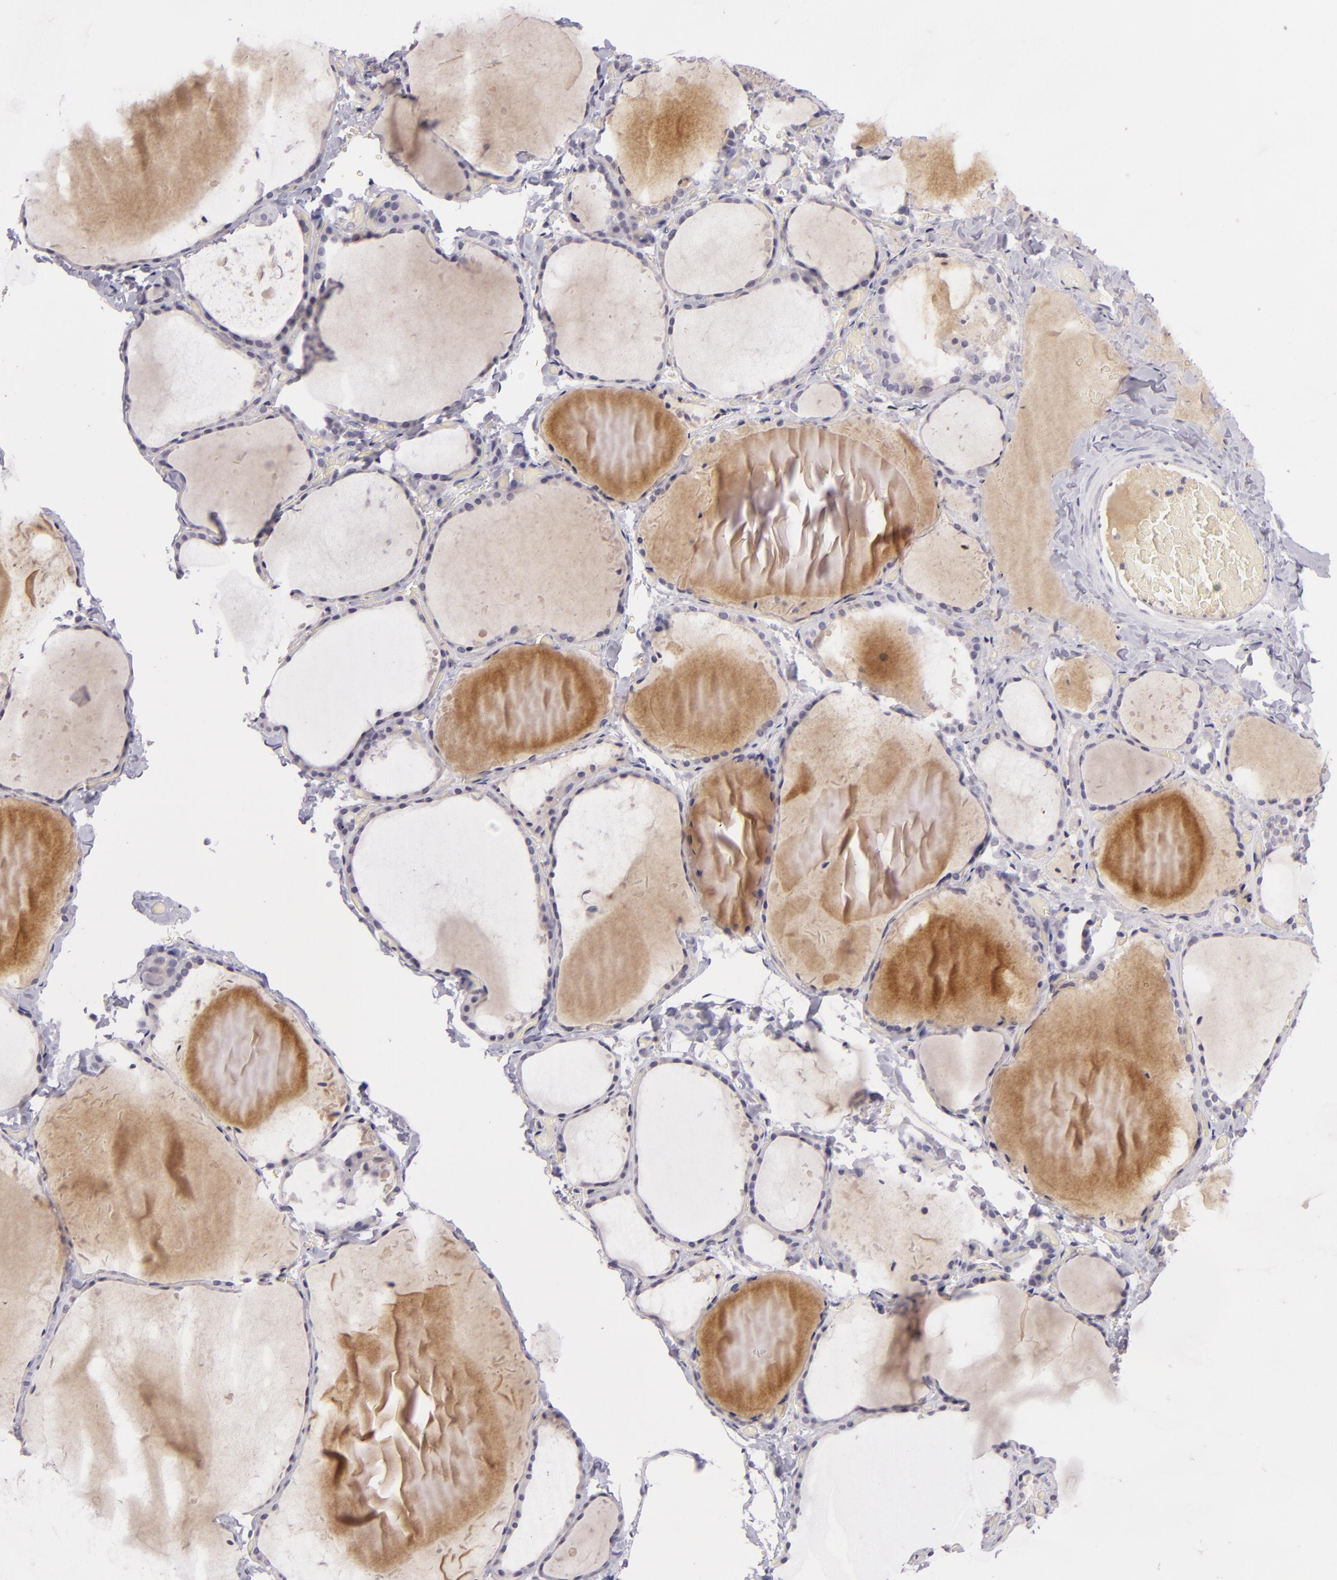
{"staining": {"intensity": "weak", "quantity": "25%-75%", "location": "cytoplasmic/membranous"}, "tissue": "thyroid gland", "cell_type": "Glandular cells", "image_type": "normal", "snomed": [{"axis": "morphology", "description": "Normal tissue, NOS"}, {"axis": "topography", "description": "Thyroid gland"}], "caption": "A micrograph of human thyroid gland stained for a protein shows weak cytoplasmic/membranous brown staining in glandular cells.", "gene": "DAG1", "patient": {"sex": "female", "age": 22}}